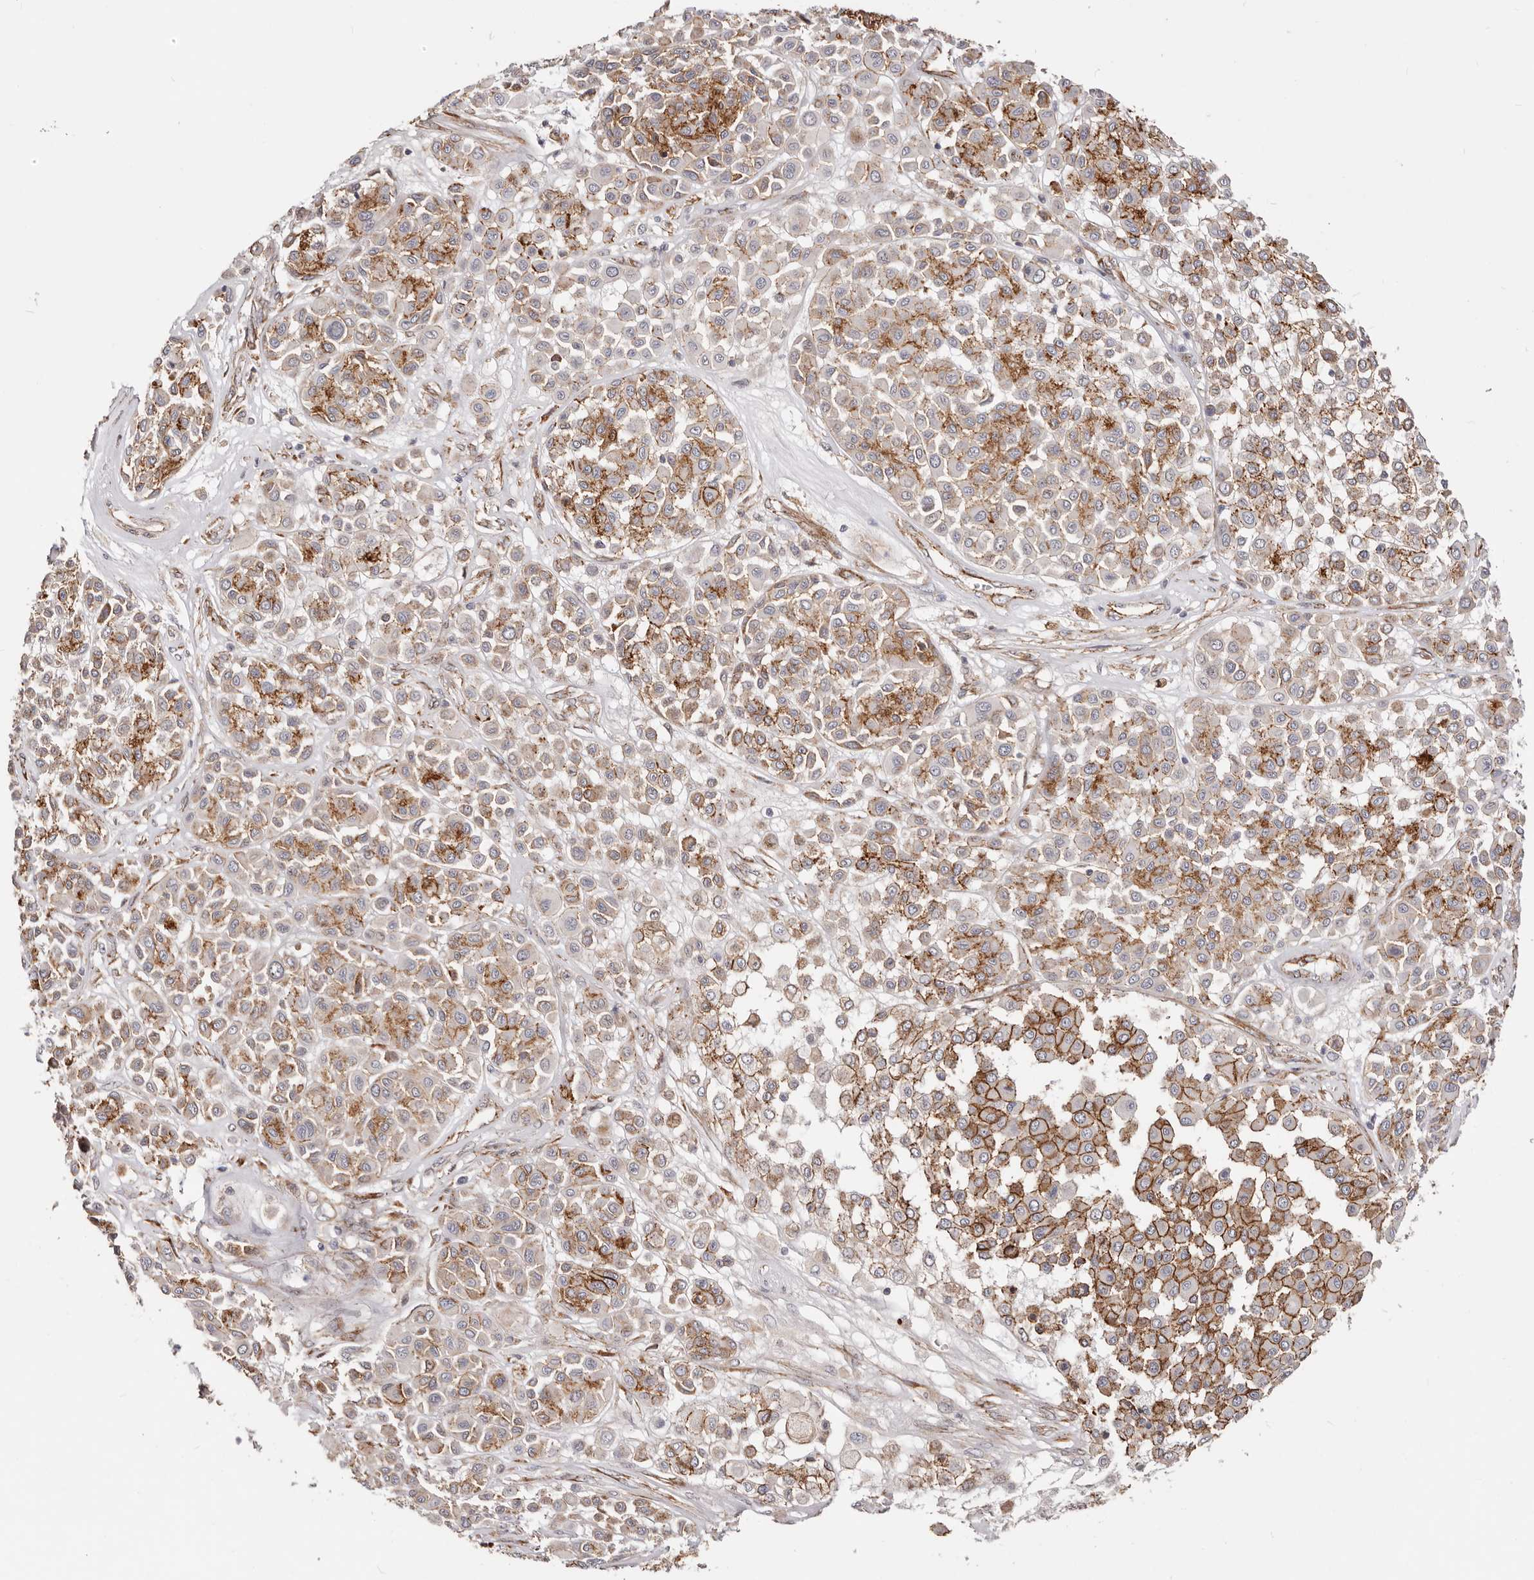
{"staining": {"intensity": "strong", "quantity": "25%-75%", "location": "cytoplasmic/membranous"}, "tissue": "melanoma", "cell_type": "Tumor cells", "image_type": "cancer", "snomed": [{"axis": "morphology", "description": "Malignant melanoma, Metastatic site"}, {"axis": "topography", "description": "Soft tissue"}], "caption": "Melanoma stained with IHC exhibits strong cytoplasmic/membranous positivity in about 25%-75% of tumor cells. Using DAB (3,3'-diaminobenzidine) (brown) and hematoxylin (blue) stains, captured at high magnification using brightfield microscopy.", "gene": "CTNNB1", "patient": {"sex": "male", "age": 41}}